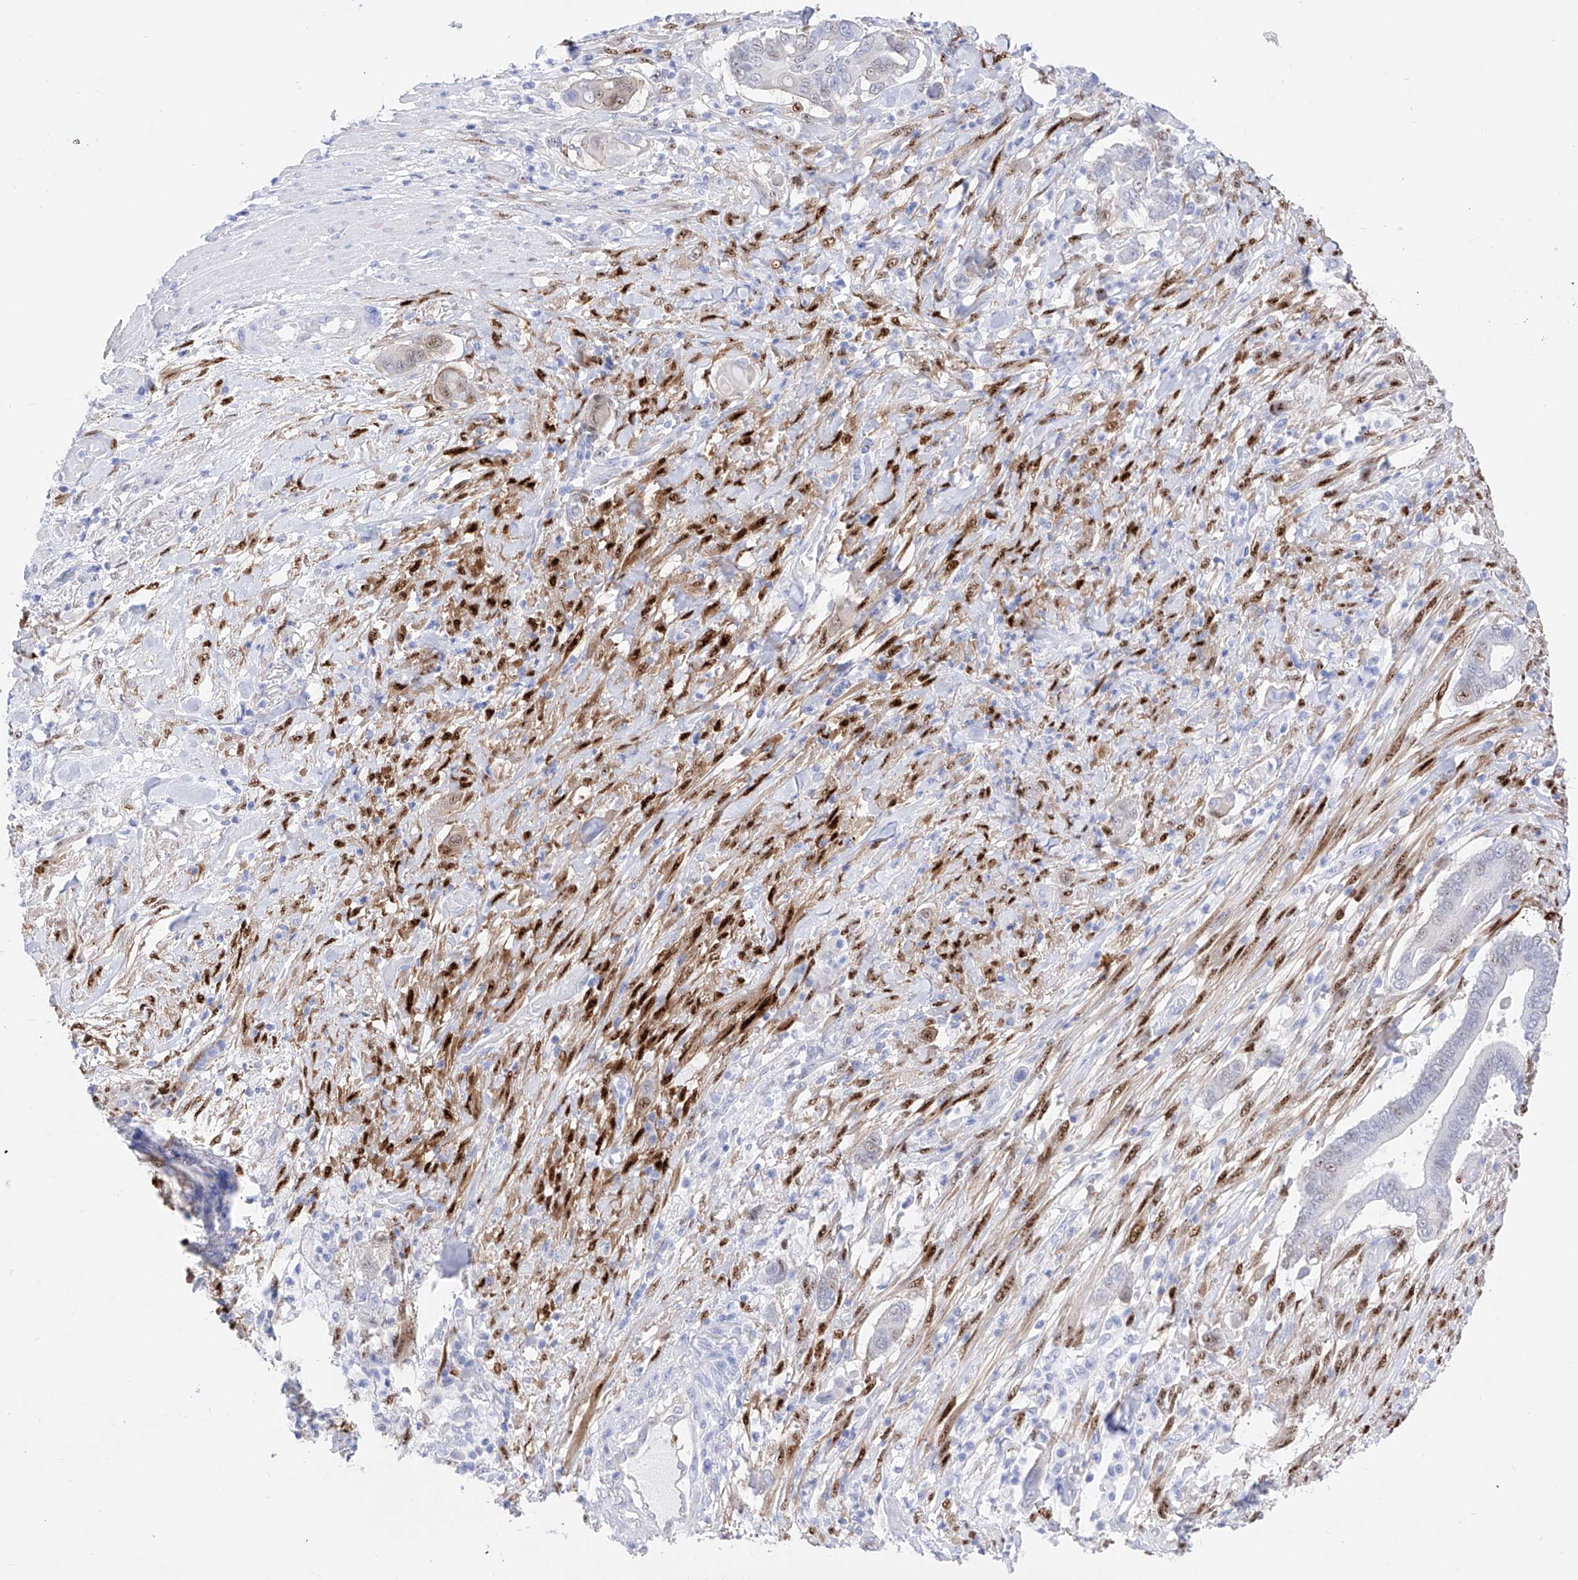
{"staining": {"intensity": "weak", "quantity": "<25%", "location": "nuclear"}, "tissue": "pancreatic cancer", "cell_type": "Tumor cells", "image_type": "cancer", "snomed": [{"axis": "morphology", "description": "Adenocarcinoma, NOS"}, {"axis": "topography", "description": "Pancreas"}], "caption": "Pancreatic cancer was stained to show a protein in brown. There is no significant positivity in tumor cells.", "gene": "TRPC7", "patient": {"sex": "male", "age": 68}}